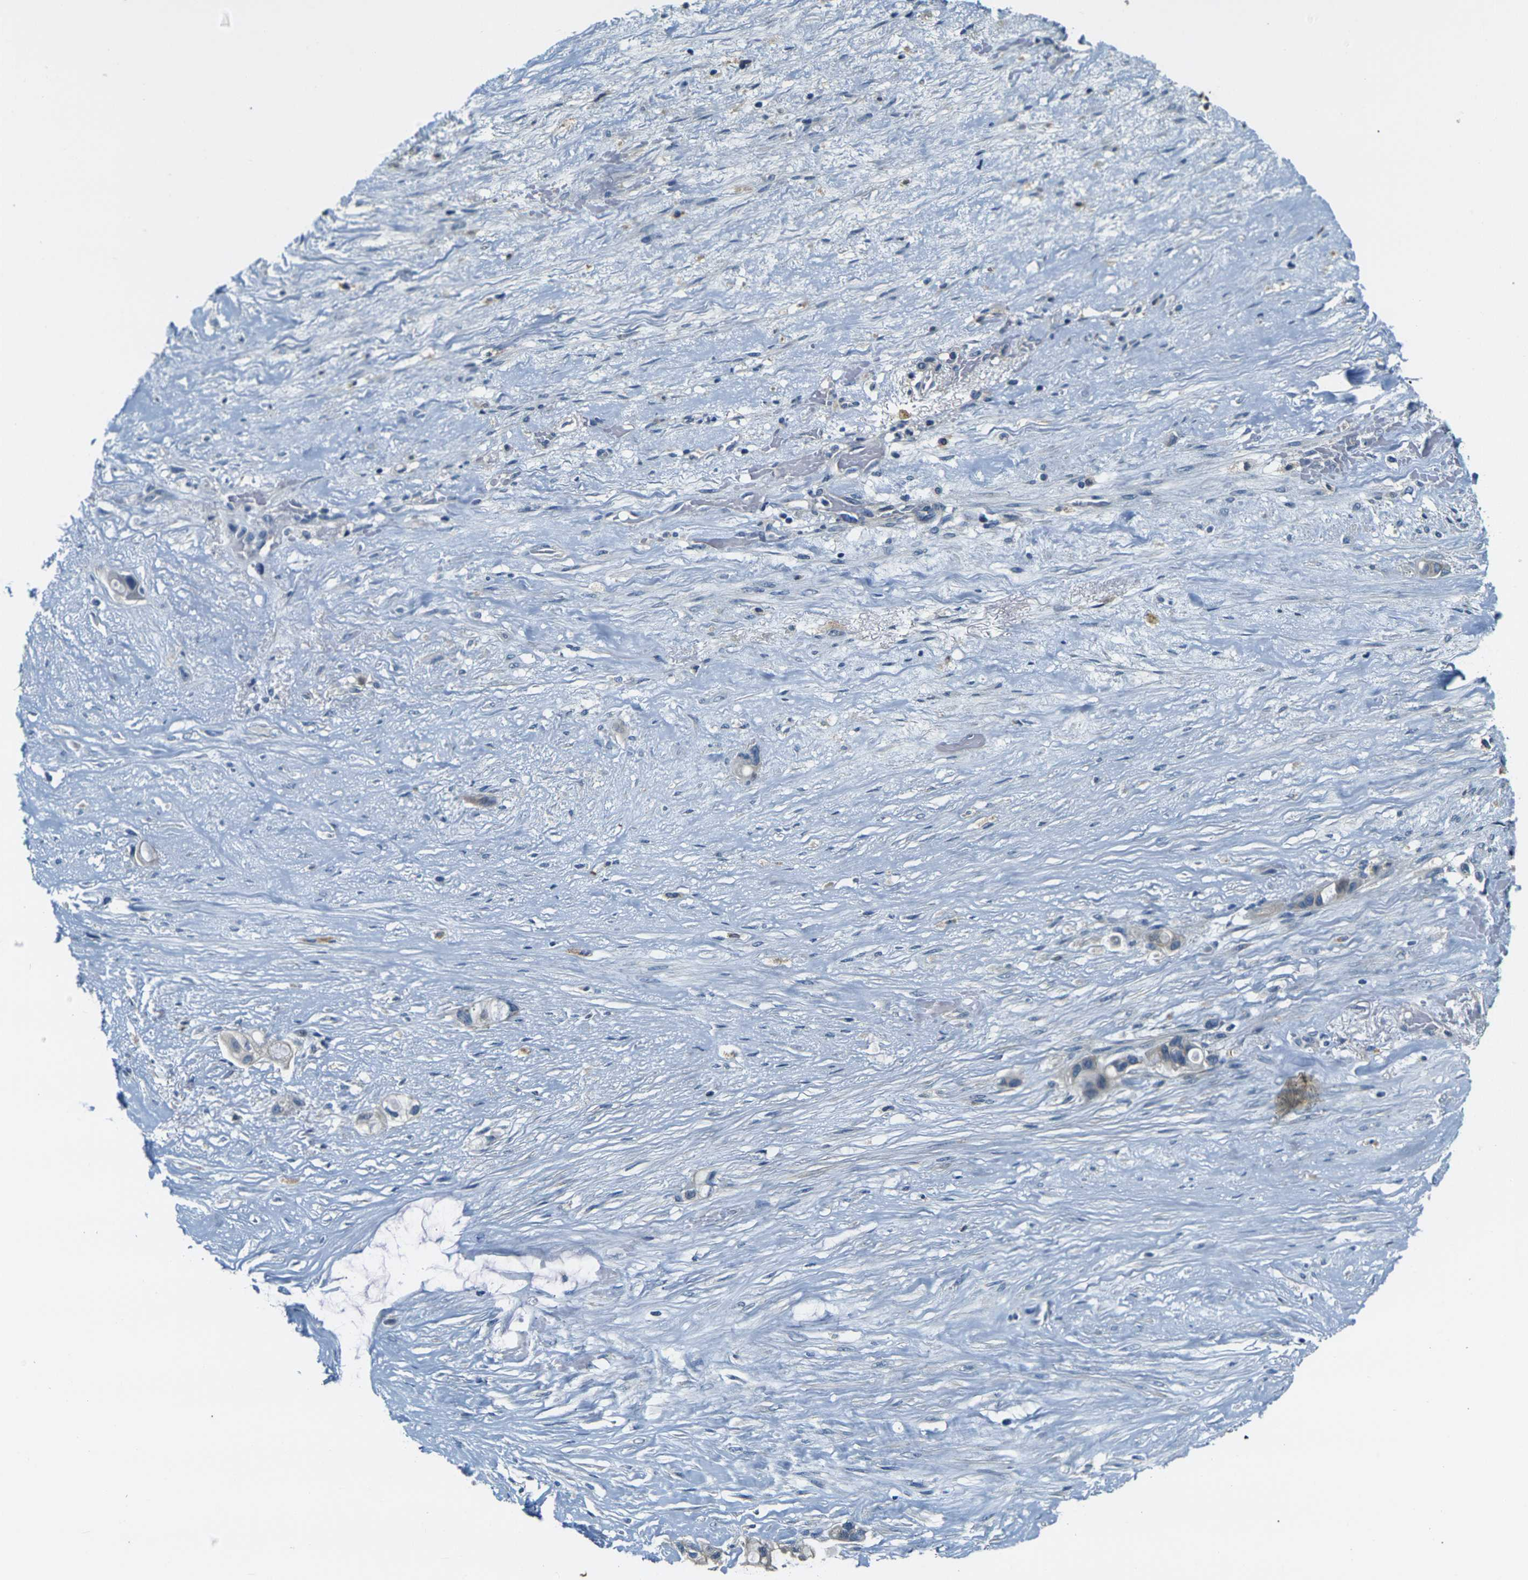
{"staining": {"intensity": "negative", "quantity": "none", "location": "none"}, "tissue": "liver cancer", "cell_type": "Tumor cells", "image_type": "cancer", "snomed": [{"axis": "morphology", "description": "Cholangiocarcinoma"}, {"axis": "topography", "description": "Liver"}], "caption": "Immunohistochemistry image of human liver cholangiocarcinoma stained for a protein (brown), which shows no staining in tumor cells.", "gene": "SHISAL2B", "patient": {"sex": "female", "age": 65}}